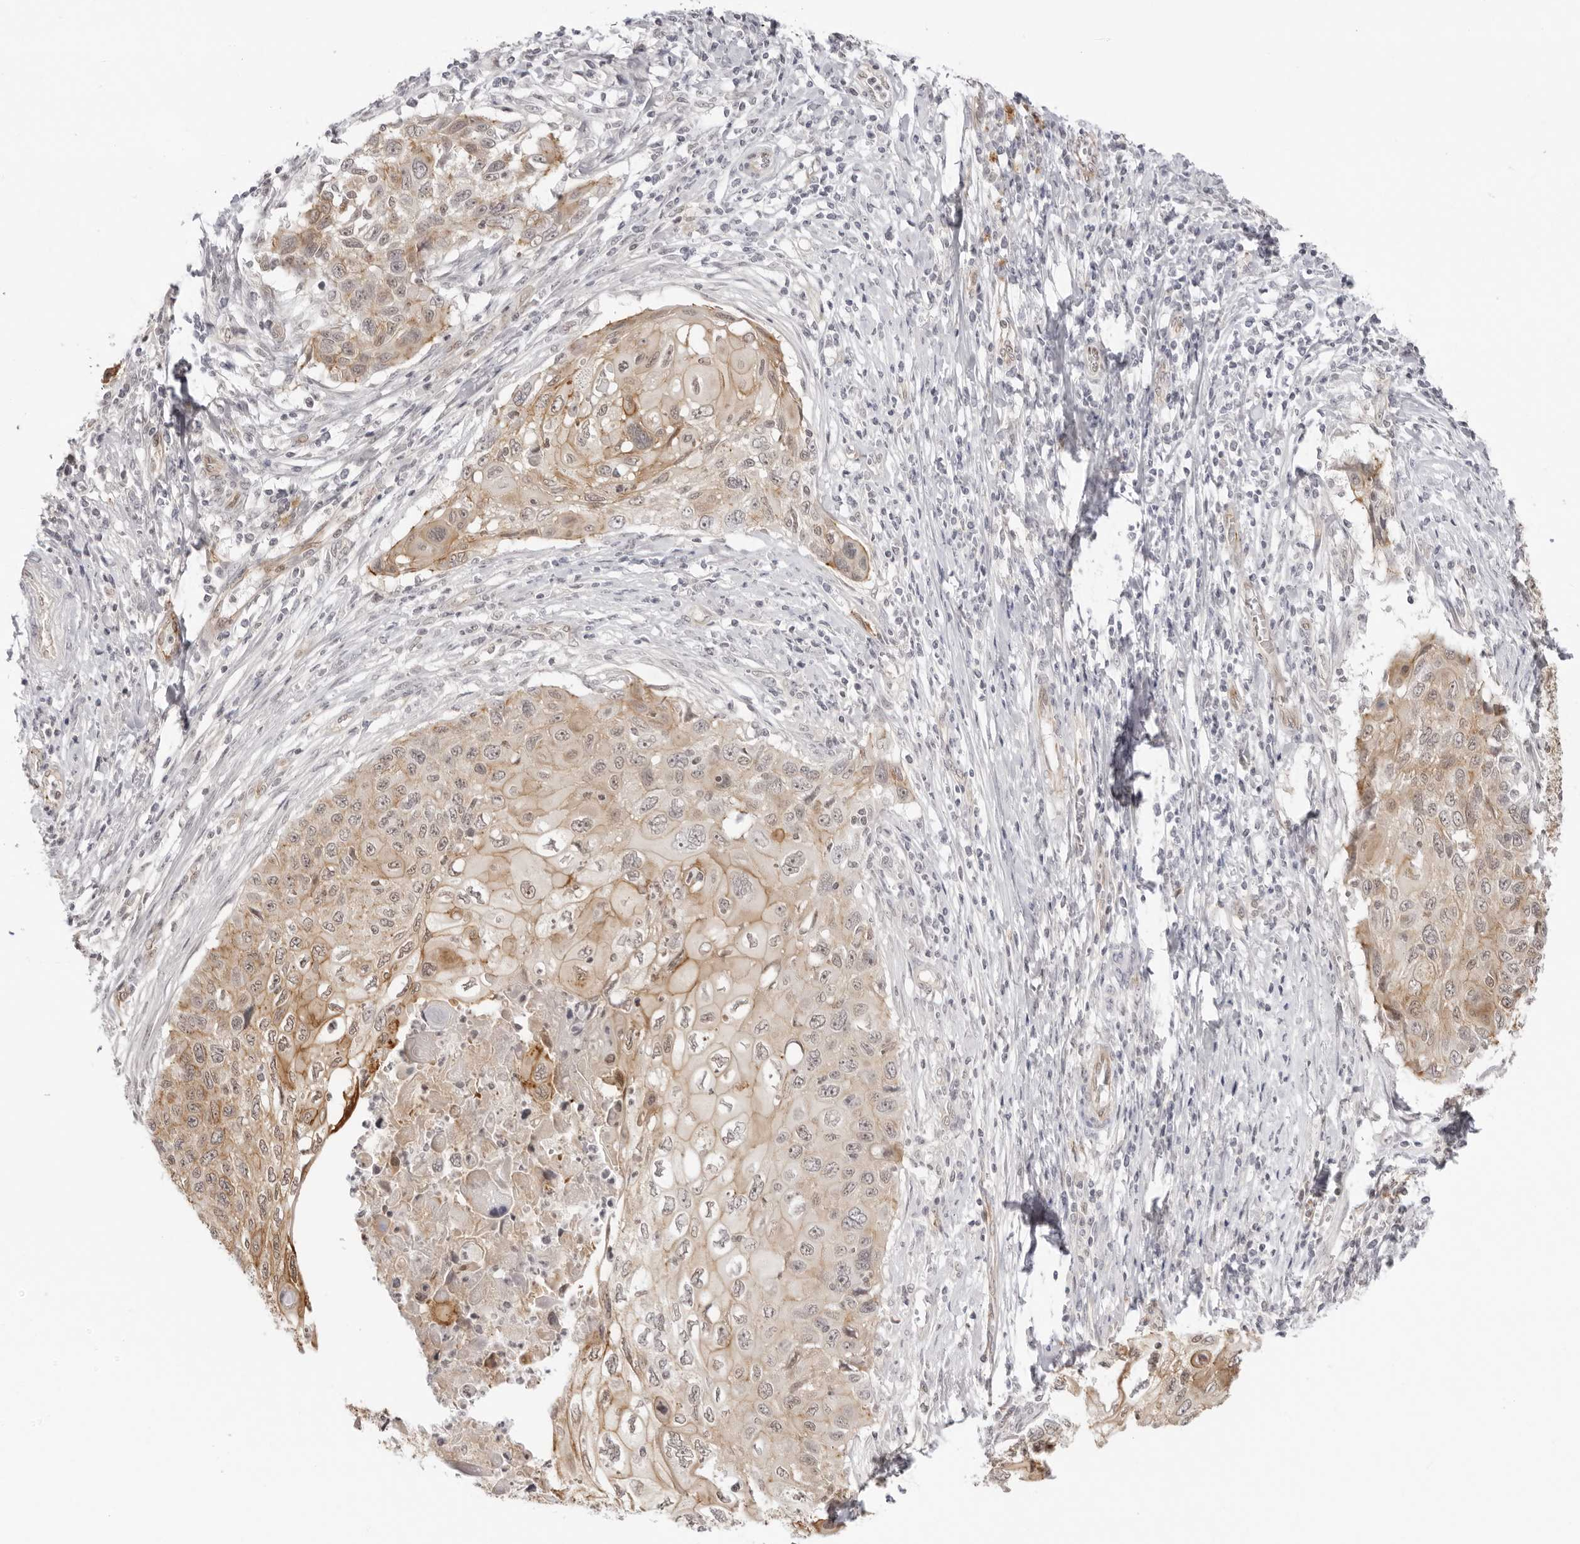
{"staining": {"intensity": "moderate", "quantity": ">75%", "location": "cytoplasmic/membranous"}, "tissue": "cervical cancer", "cell_type": "Tumor cells", "image_type": "cancer", "snomed": [{"axis": "morphology", "description": "Squamous cell carcinoma, NOS"}, {"axis": "topography", "description": "Cervix"}], "caption": "Tumor cells exhibit medium levels of moderate cytoplasmic/membranous staining in approximately >75% of cells in human cervical cancer (squamous cell carcinoma).", "gene": "TRAPPC3", "patient": {"sex": "female", "age": 70}}